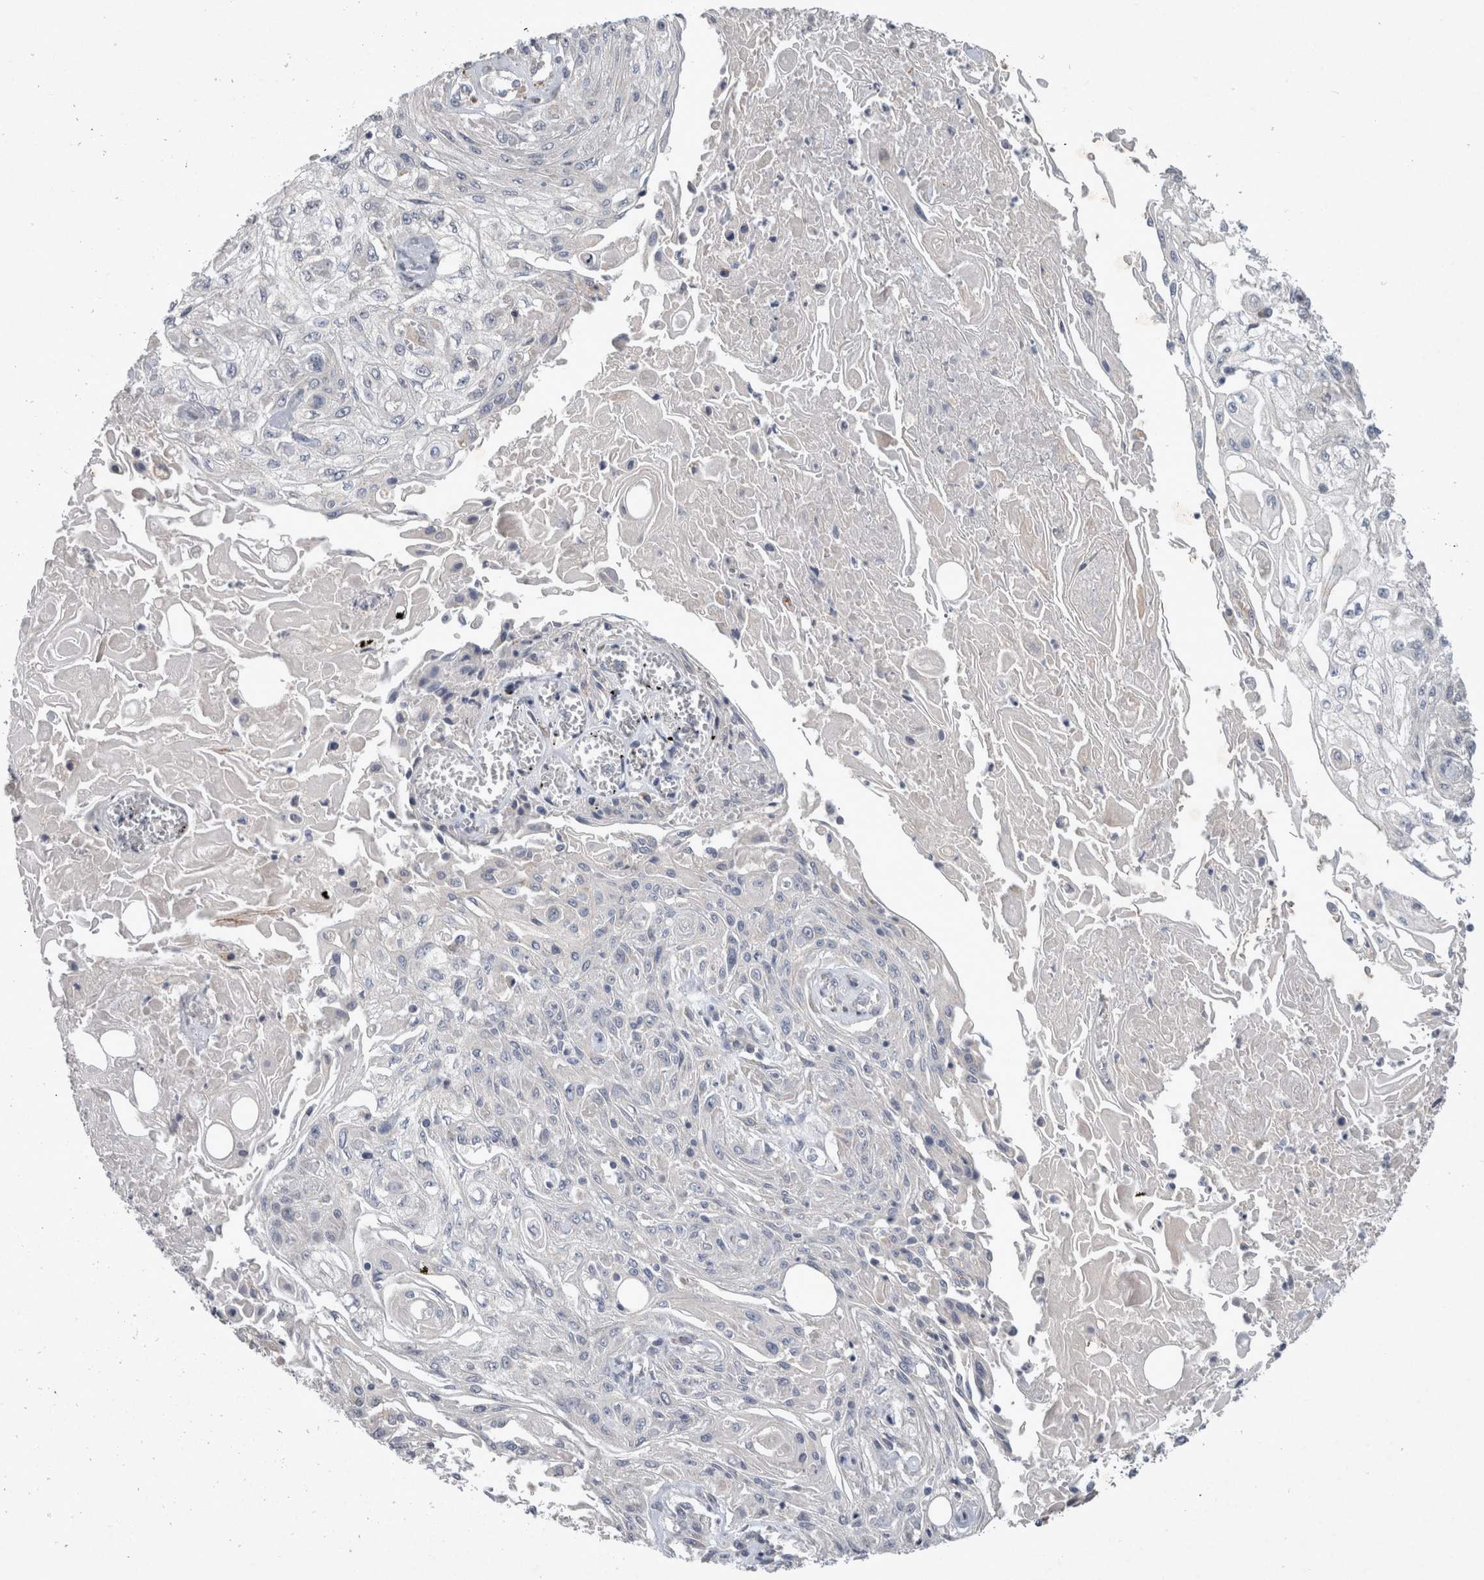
{"staining": {"intensity": "negative", "quantity": "none", "location": "none"}, "tissue": "skin cancer", "cell_type": "Tumor cells", "image_type": "cancer", "snomed": [{"axis": "morphology", "description": "Squamous cell carcinoma, NOS"}, {"axis": "morphology", "description": "Squamous cell carcinoma, metastatic, NOS"}, {"axis": "topography", "description": "Skin"}, {"axis": "topography", "description": "Lymph node"}], "caption": "There is no significant staining in tumor cells of squamous cell carcinoma (skin).", "gene": "SLC22A11", "patient": {"sex": "male", "age": 75}}